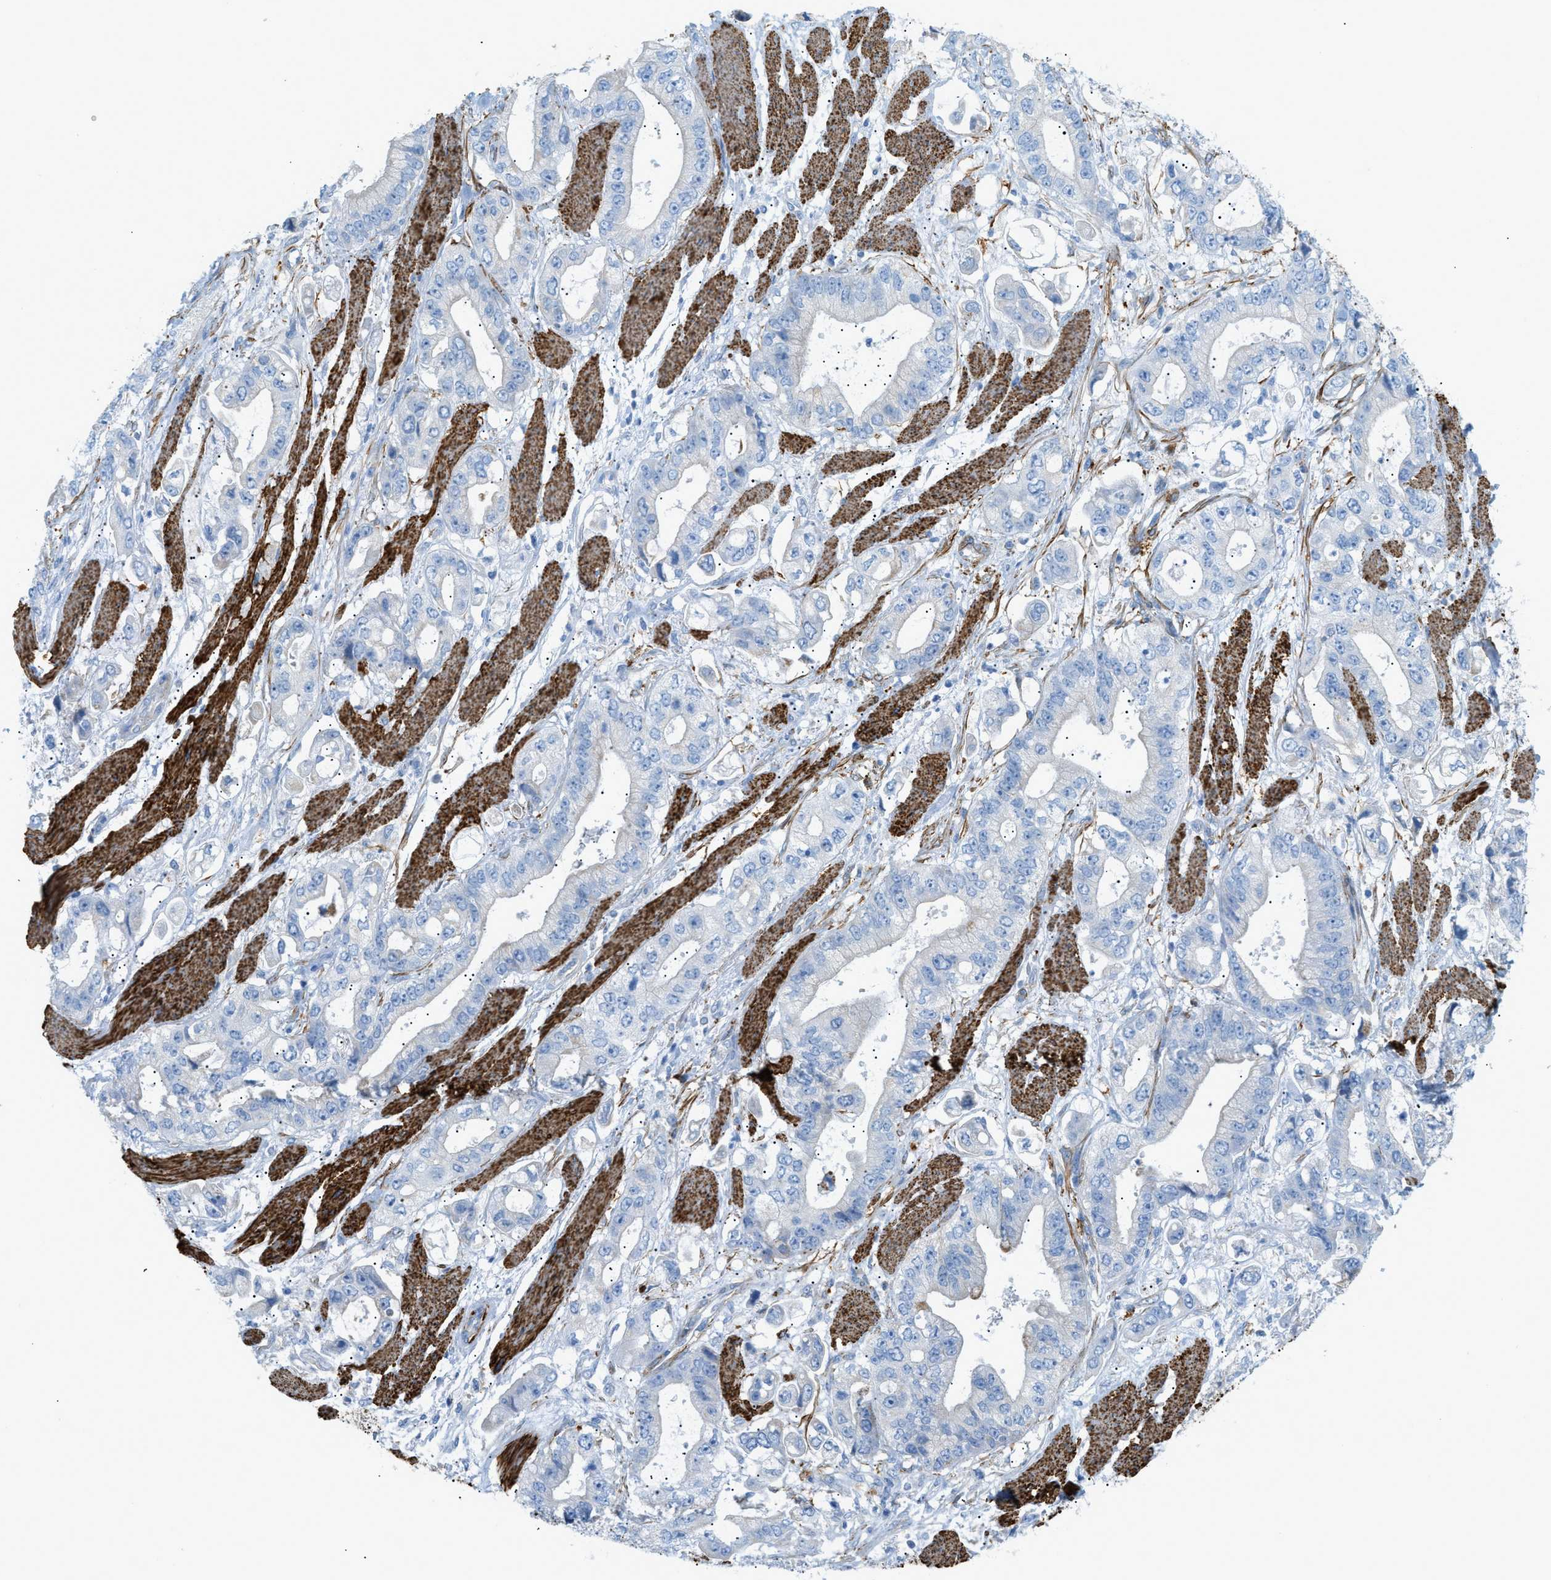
{"staining": {"intensity": "negative", "quantity": "none", "location": "none"}, "tissue": "stomach cancer", "cell_type": "Tumor cells", "image_type": "cancer", "snomed": [{"axis": "morphology", "description": "Normal tissue, NOS"}, {"axis": "morphology", "description": "Adenocarcinoma, NOS"}, {"axis": "topography", "description": "Stomach"}], "caption": "Human stomach cancer (adenocarcinoma) stained for a protein using IHC demonstrates no positivity in tumor cells.", "gene": "MYH11", "patient": {"sex": "male", "age": 62}}